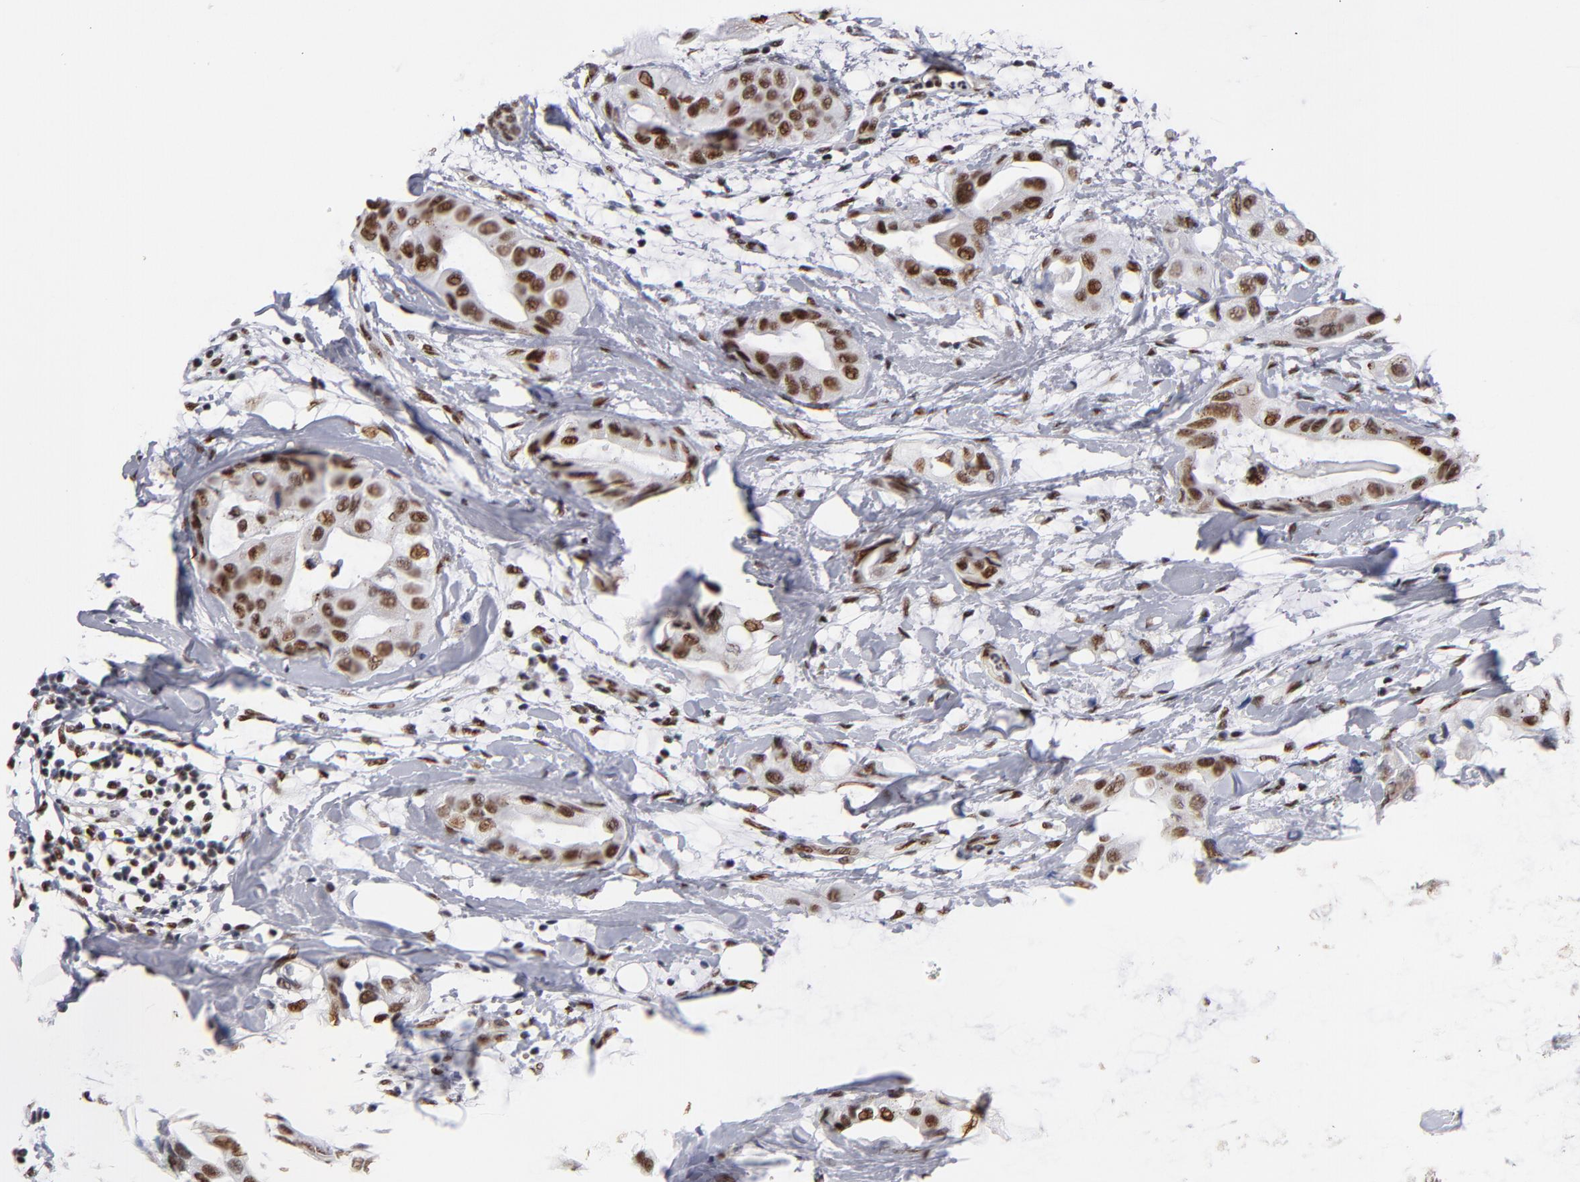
{"staining": {"intensity": "strong", "quantity": ">75%", "location": "nuclear"}, "tissue": "breast cancer", "cell_type": "Tumor cells", "image_type": "cancer", "snomed": [{"axis": "morphology", "description": "Duct carcinoma"}, {"axis": "topography", "description": "Breast"}], "caption": "Immunohistochemistry of breast cancer (intraductal carcinoma) shows high levels of strong nuclear staining in approximately >75% of tumor cells.", "gene": "MN1", "patient": {"sex": "female", "age": 40}}